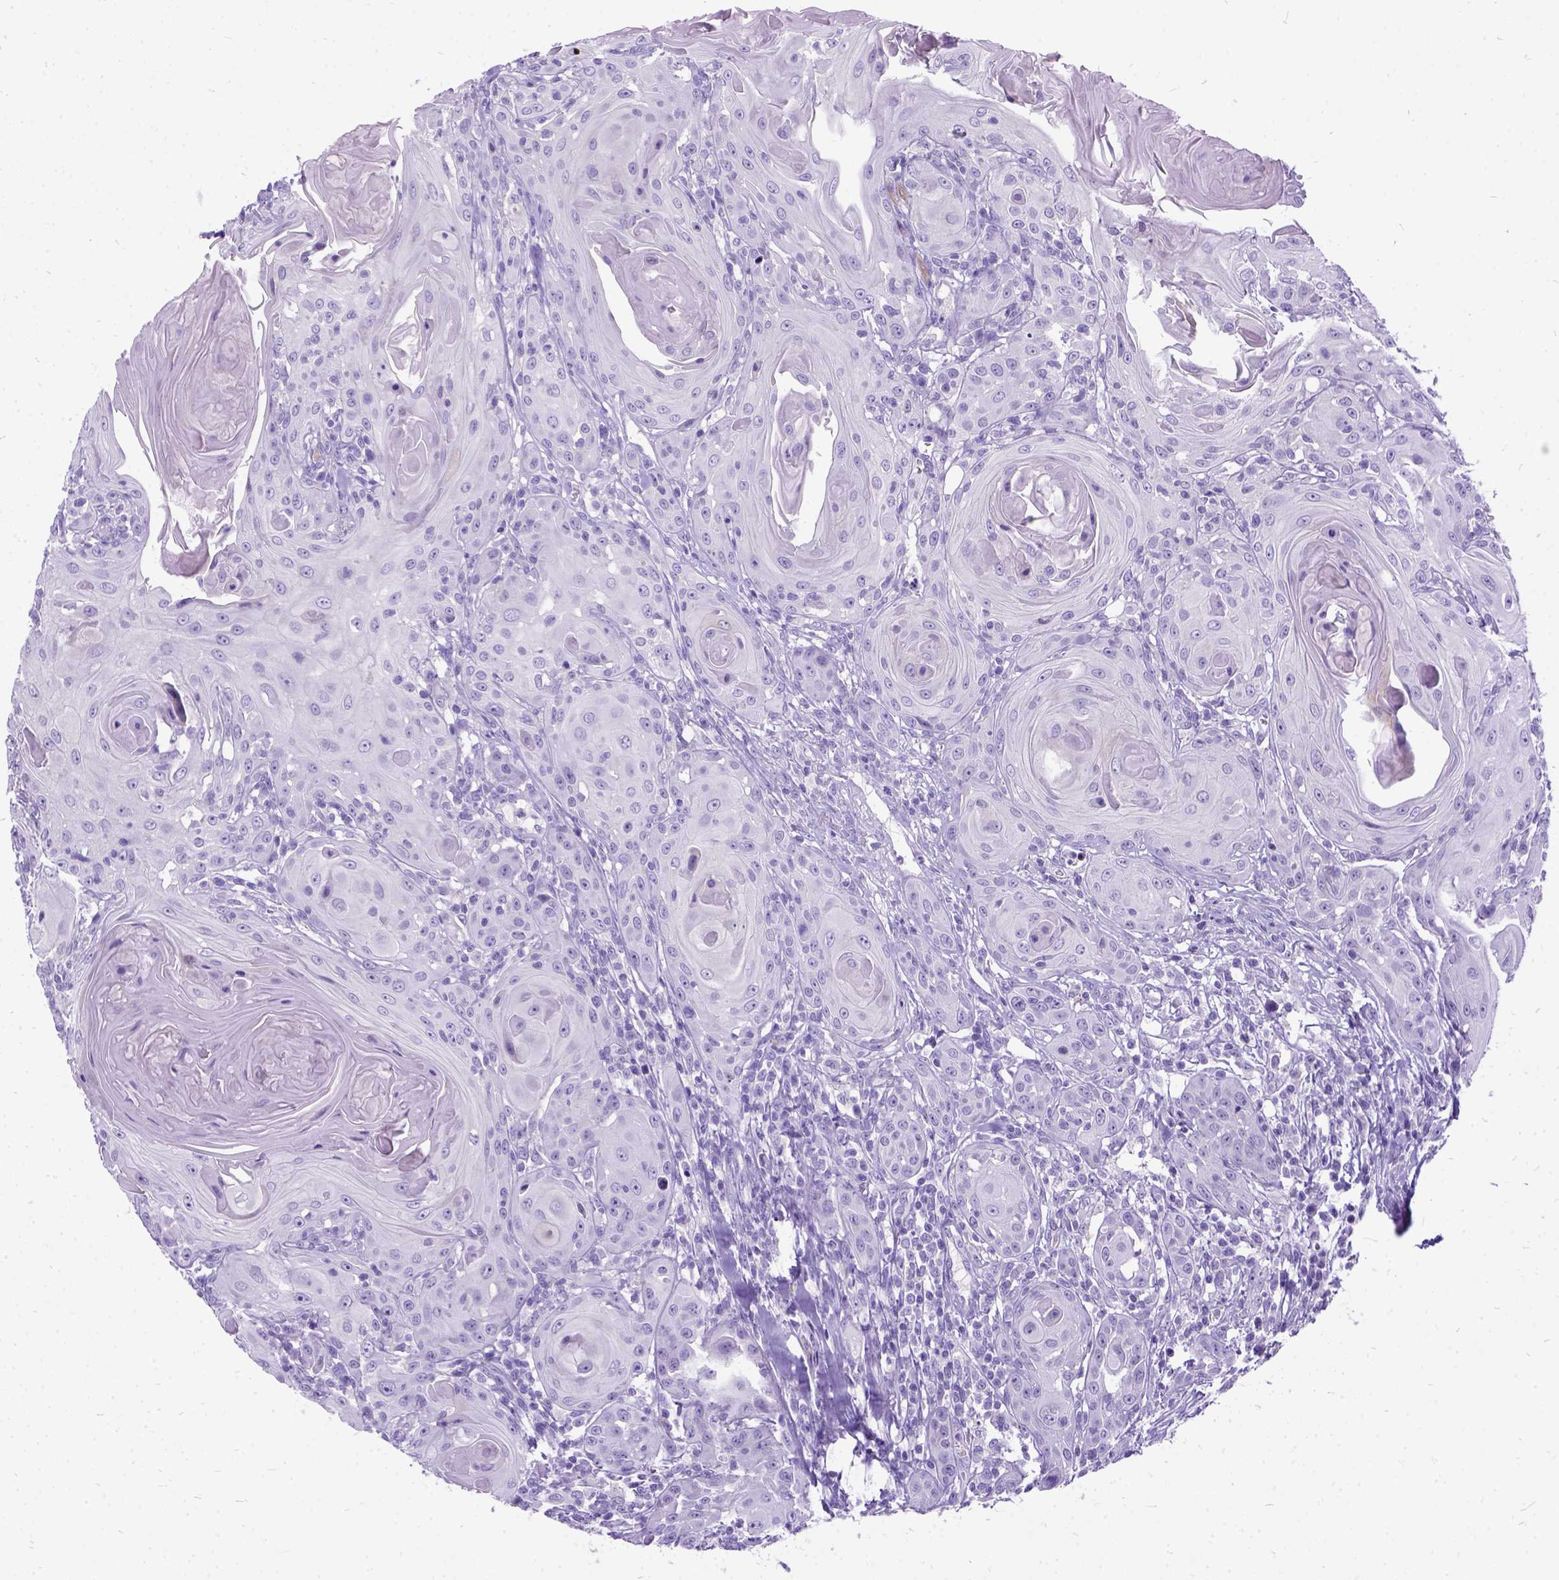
{"staining": {"intensity": "negative", "quantity": "none", "location": "none"}, "tissue": "head and neck cancer", "cell_type": "Tumor cells", "image_type": "cancer", "snomed": [{"axis": "morphology", "description": "Squamous cell carcinoma, NOS"}, {"axis": "topography", "description": "Head-Neck"}], "caption": "IHC histopathology image of squamous cell carcinoma (head and neck) stained for a protein (brown), which shows no staining in tumor cells. (DAB (3,3'-diaminobenzidine) IHC, high magnification).", "gene": "PRG2", "patient": {"sex": "female", "age": 80}}